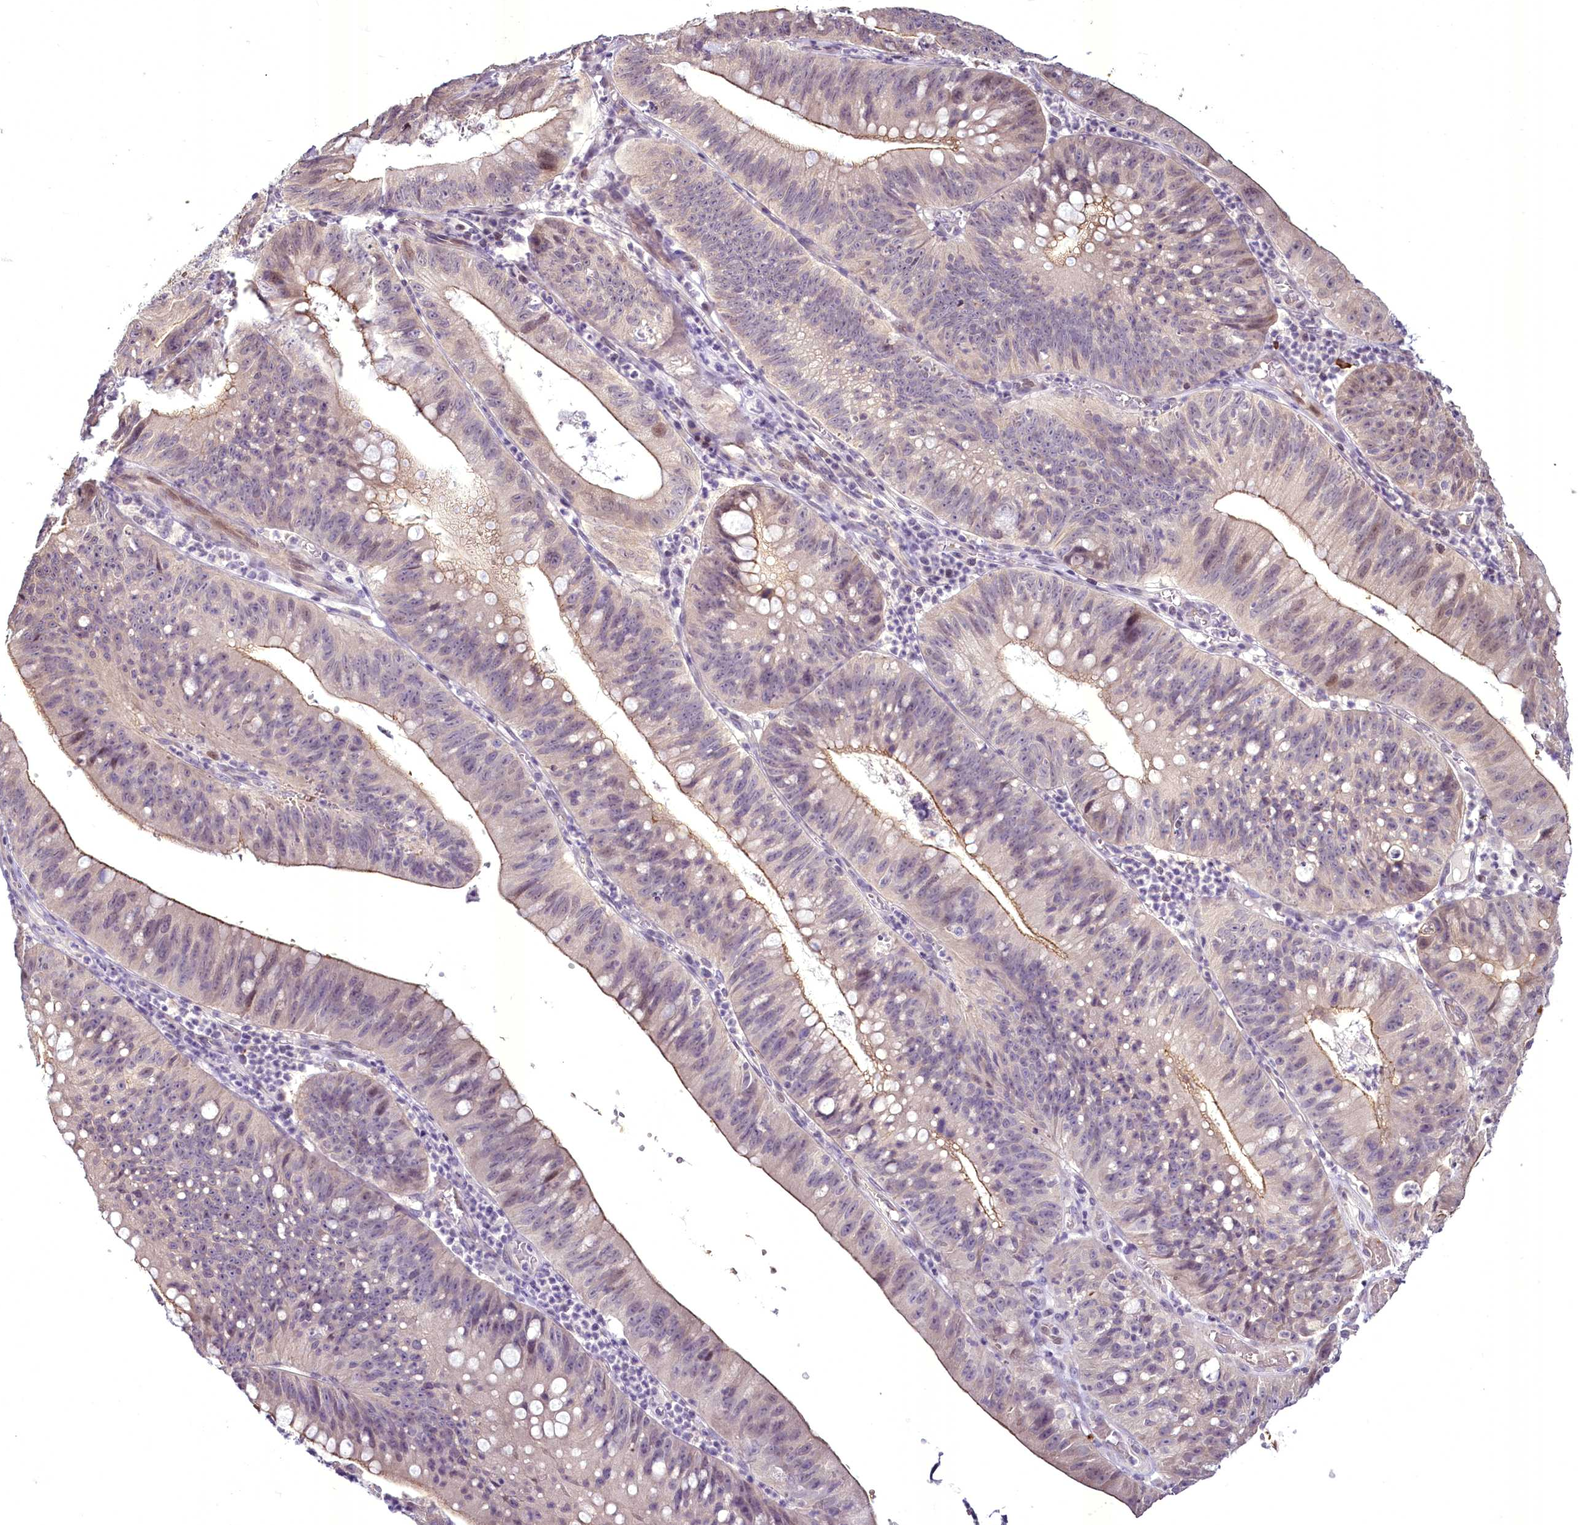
{"staining": {"intensity": "moderate", "quantity": "25%-75%", "location": "cytoplasmic/membranous"}, "tissue": "stomach cancer", "cell_type": "Tumor cells", "image_type": "cancer", "snomed": [{"axis": "morphology", "description": "Adenocarcinoma, NOS"}, {"axis": "topography", "description": "Stomach"}], "caption": "Stomach adenocarcinoma stained with a protein marker shows moderate staining in tumor cells.", "gene": "BANK1", "patient": {"sex": "male", "age": 59}}